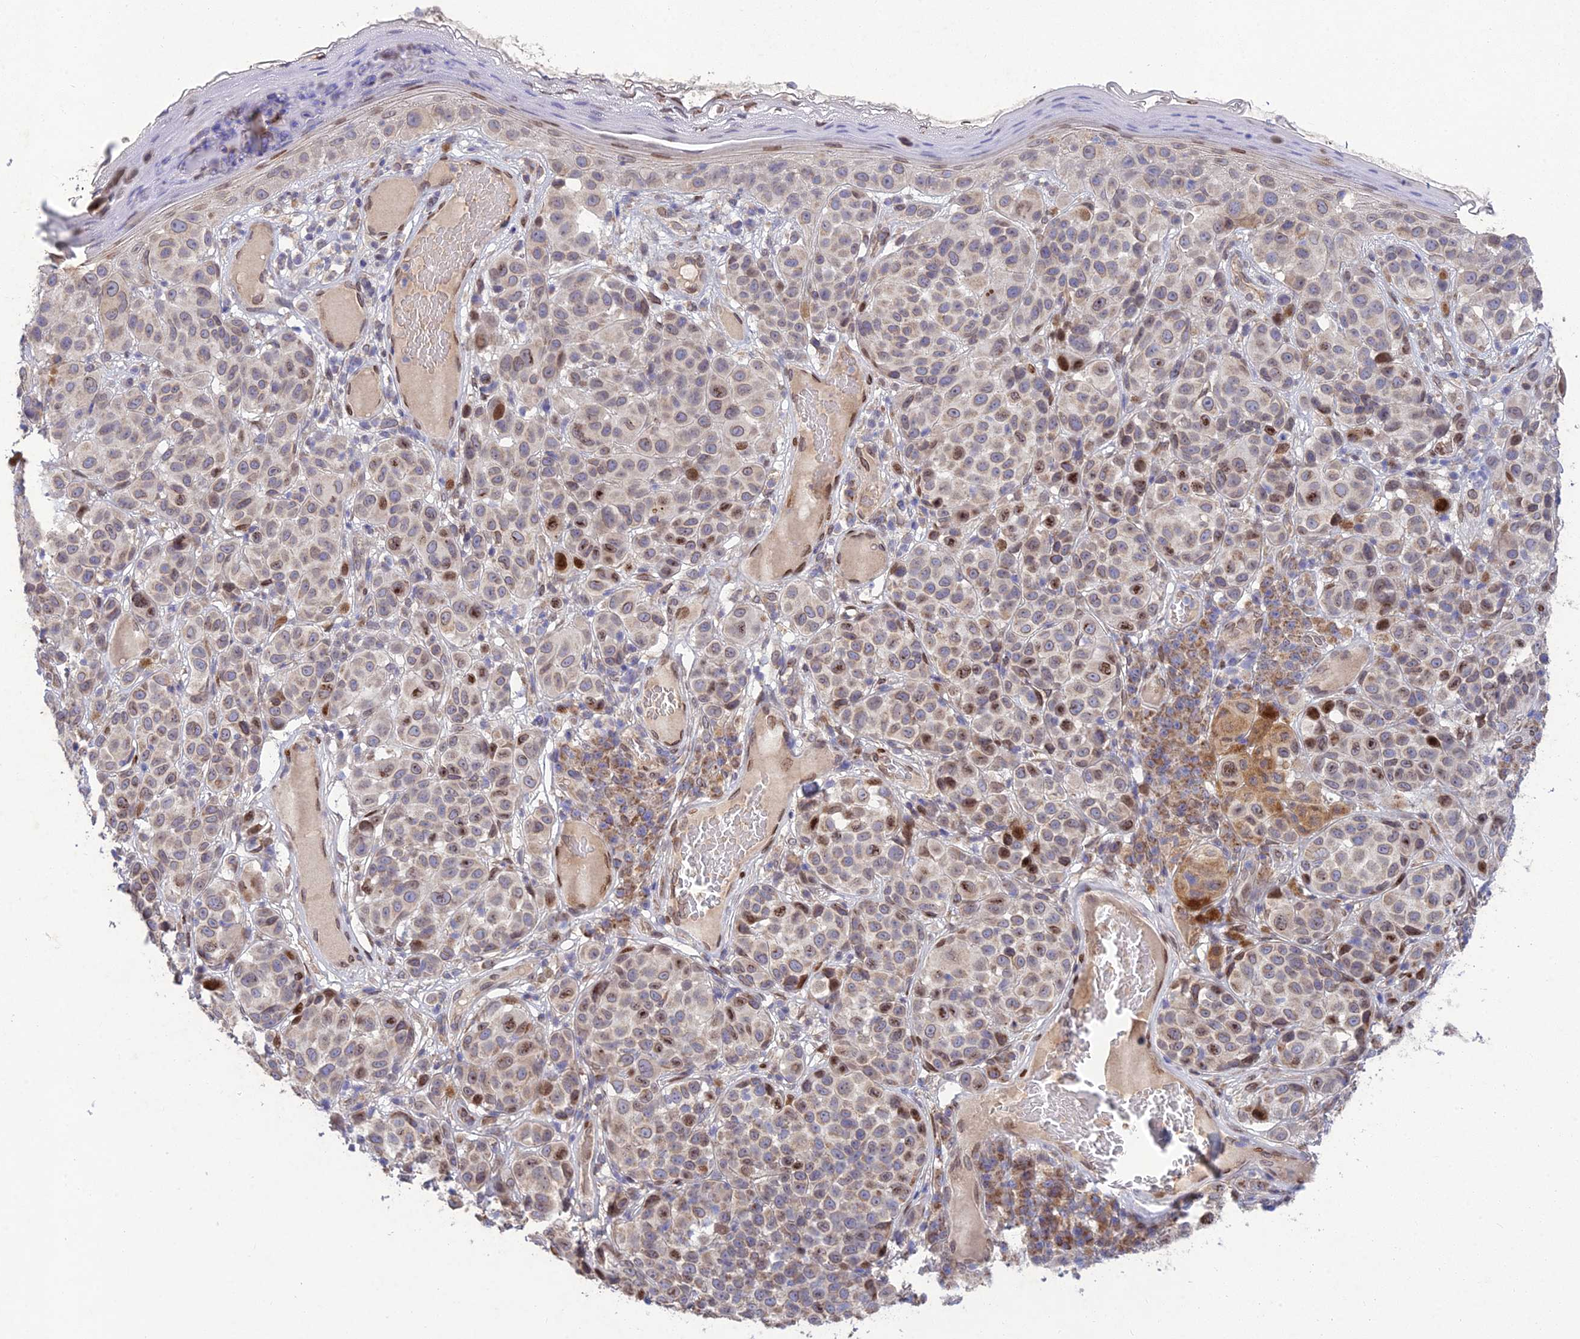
{"staining": {"intensity": "moderate", "quantity": ">75%", "location": "cytoplasmic/membranous"}, "tissue": "melanoma", "cell_type": "Tumor cells", "image_type": "cancer", "snomed": [{"axis": "morphology", "description": "Malignant melanoma, NOS"}, {"axis": "topography", "description": "Skin"}], "caption": "Malignant melanoma stained with a protein marker demonstrates moderate staining in tumor cells.", "gene": "MGAT2", "patient": {"sex": "male", "age": 38}}